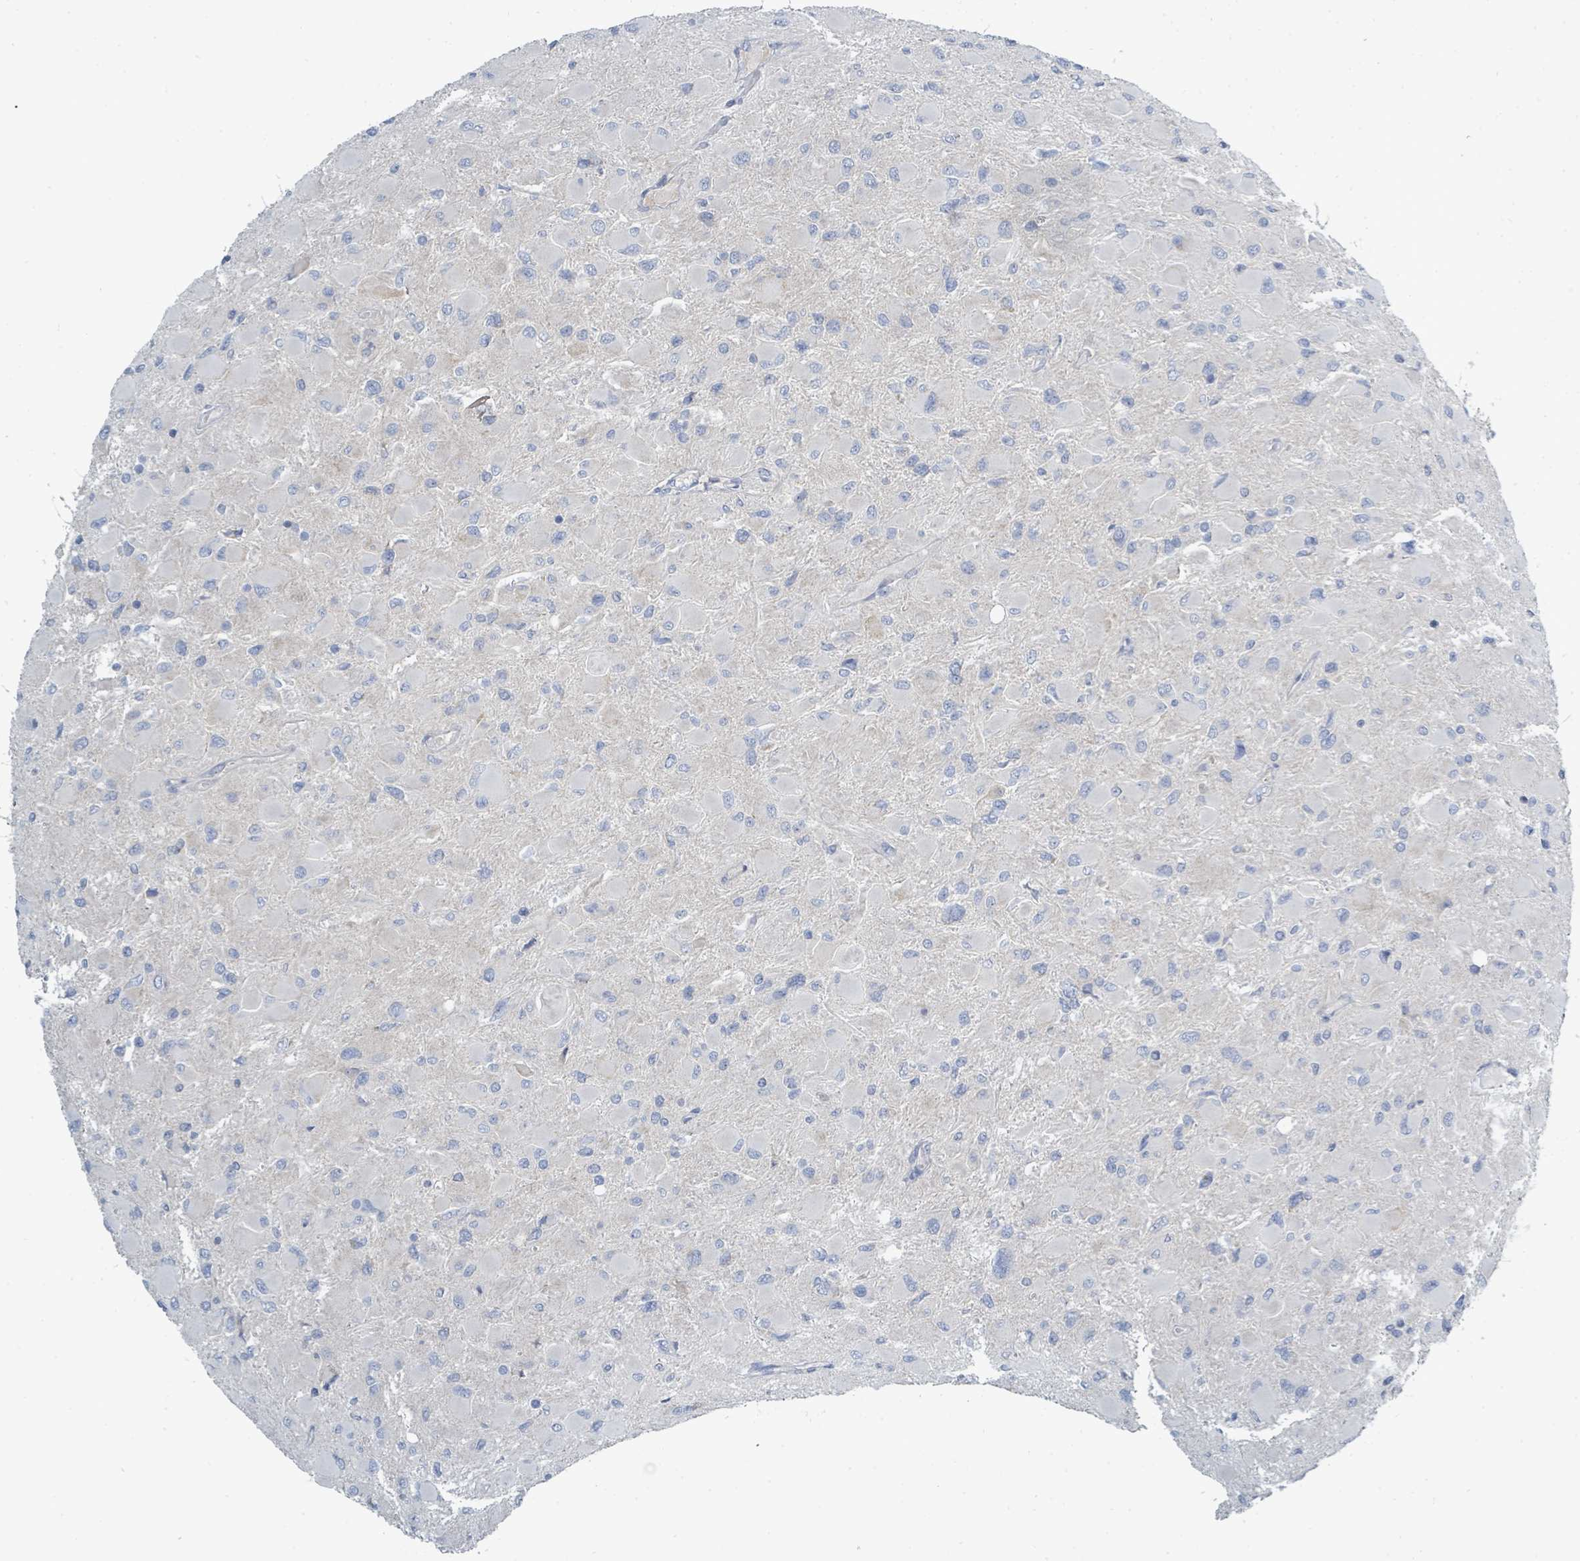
{"staining": {"intensity": "negative", "quantity": "none", "location": "none"}, "tissue": "glioma", "cell_type": "Tumor cells", "image_type": "cancer", "snomed": [{"axis": "morphology", "description": "Glioma, malignant, High grade"}, {"axis": "topography", "description": "Cerebral cortex"}], "caption": "Tumor cells are negative for brown protein staining in glioma.", "gene": "SLC25A23", "patient": {"sex": "female", "age": 36}}